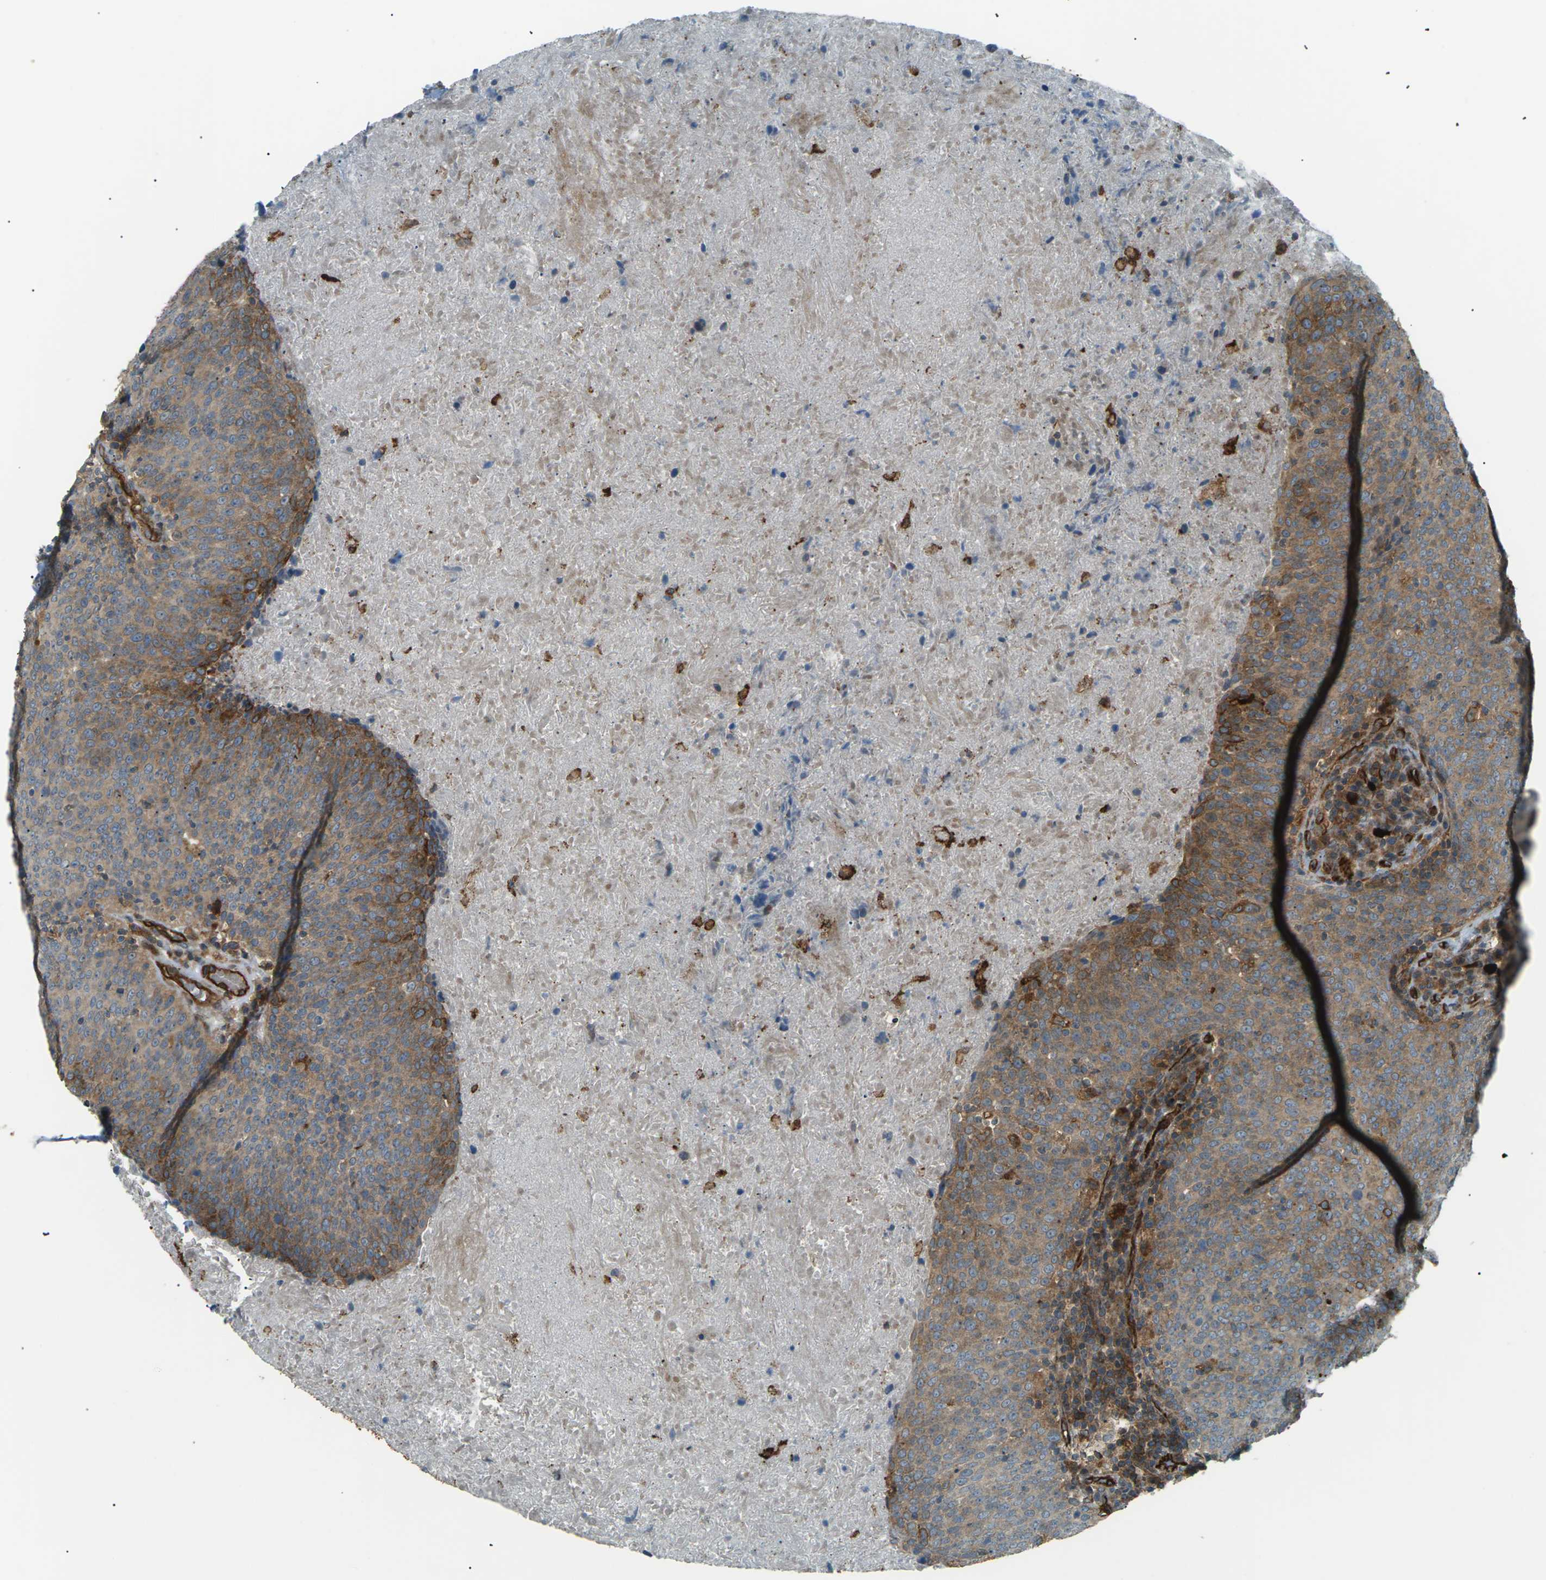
{"staining": {"intensity": "moderate", "quantity": ">75%", "location": "cytoplasmic/membranous"}, "tissue": "head and neck cancer", "cell_type": "Tumor cells", "image_type": "cancer", "snomed": [{"axis": "morphology", "description": "Squamous cell carcinoma, NOS"}, {"axis": "morphology", "description": "Squamous cell carcinoma, metastatic, NOS"}, {"axis": "topography", "description": "Lymph node"}, {"axis": "topography", "description": "Head-Neck"}], "caption": "The immunohistochemical stain highlights moderate cytoplasmic/membranous positivity in tumor cells of head and neck cancer (metastatic squamous cell carcinoma) tissue.", "gene": "S1PR1", "patient": {"sex": "male", "age": 62}}